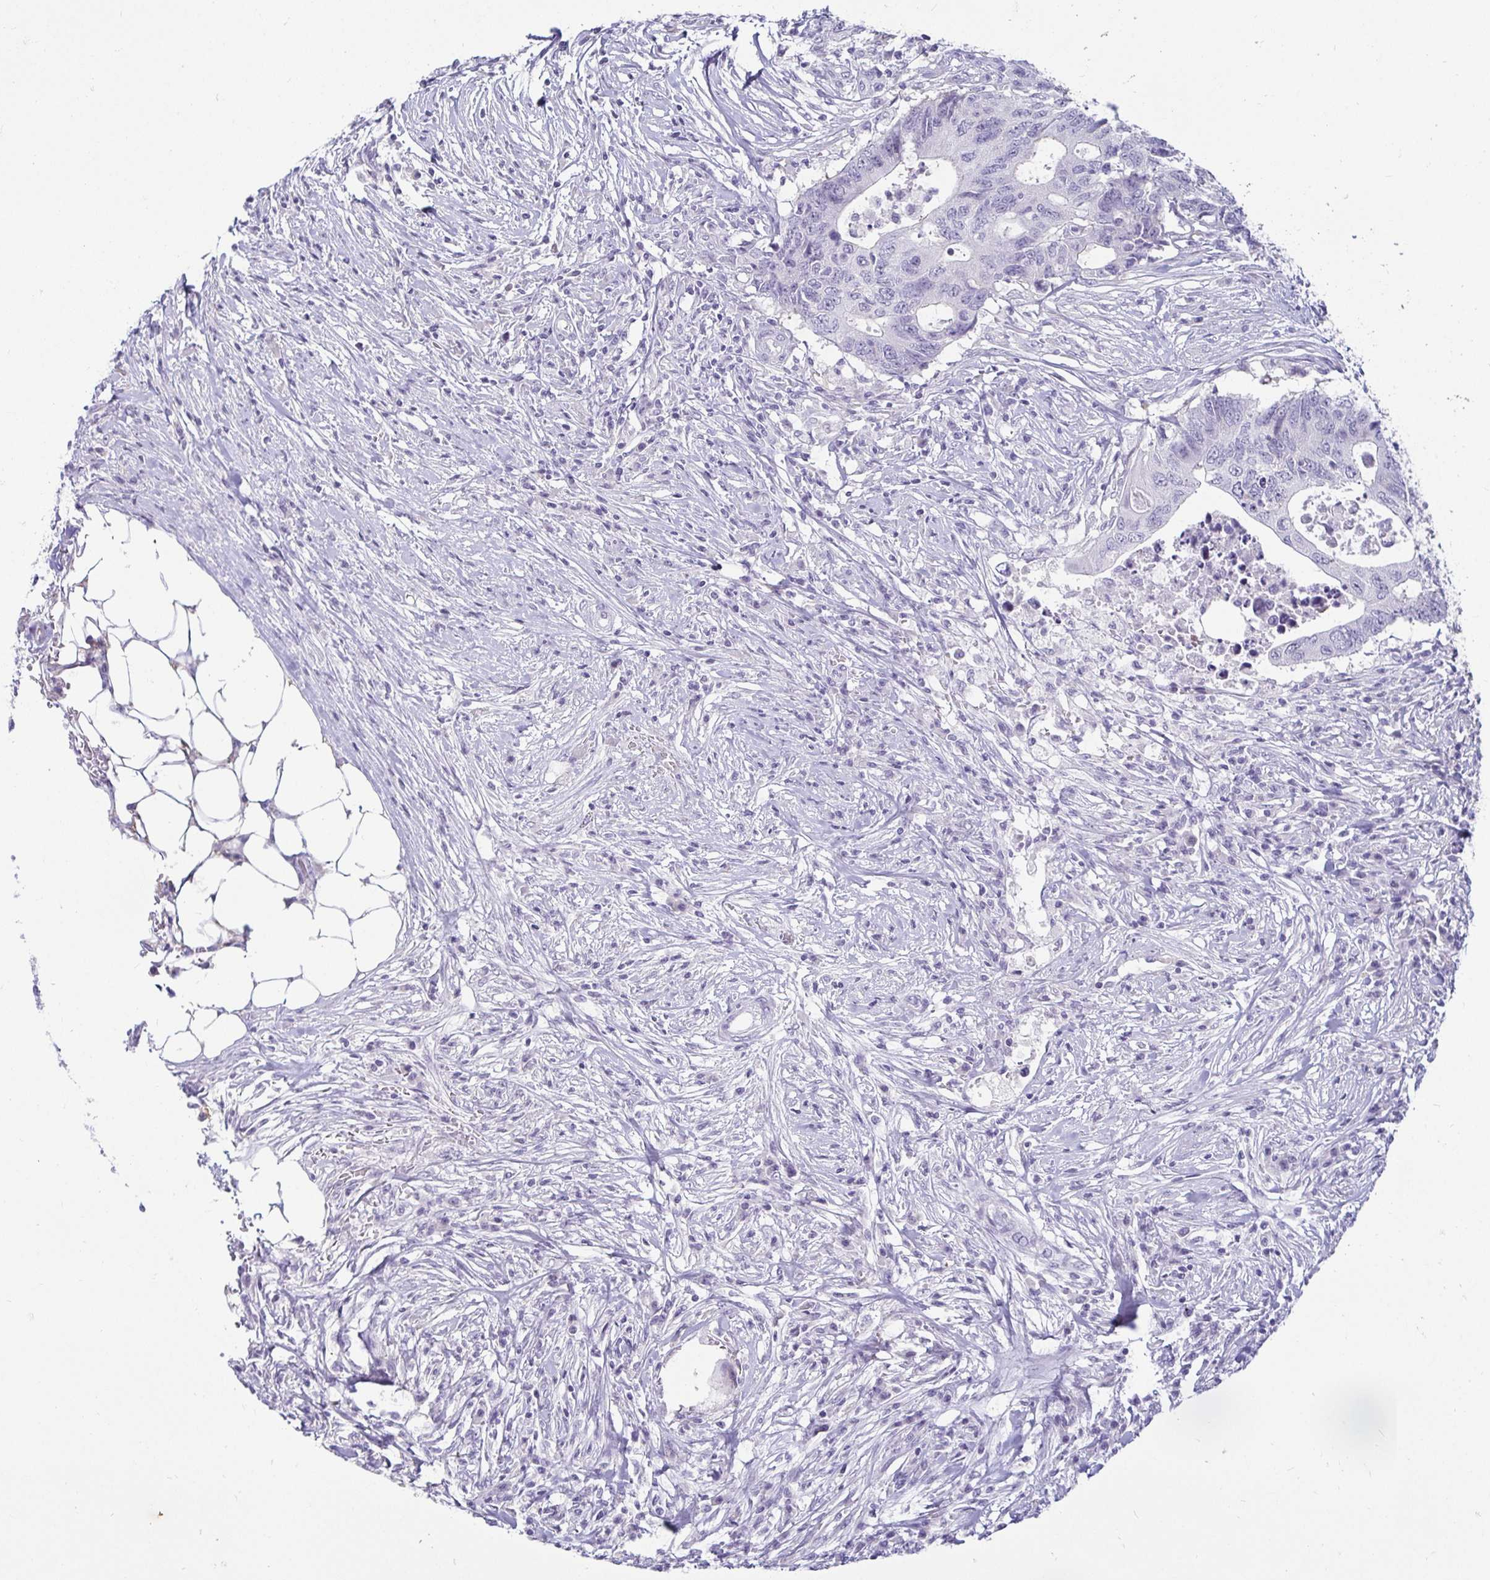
{"staining": {"intensity": "negative", "quantity": "none", "location": "none"}, "tissue": "colorectal cancer", "cell_type": "Tumor cells", "image_type": "cancer", "snomed": [{"axis": "morphology", "description": "Adenocarcinoma, NOS"}, {"axis": "topography", "description": "Colon"}], "caption": "An image of colorectal cancer (adenocarcinoma) stained for a protein reveals no brown staining in tumor cells.", "gene": "CR2", "patient": {"sex": "male", "age": 71}}